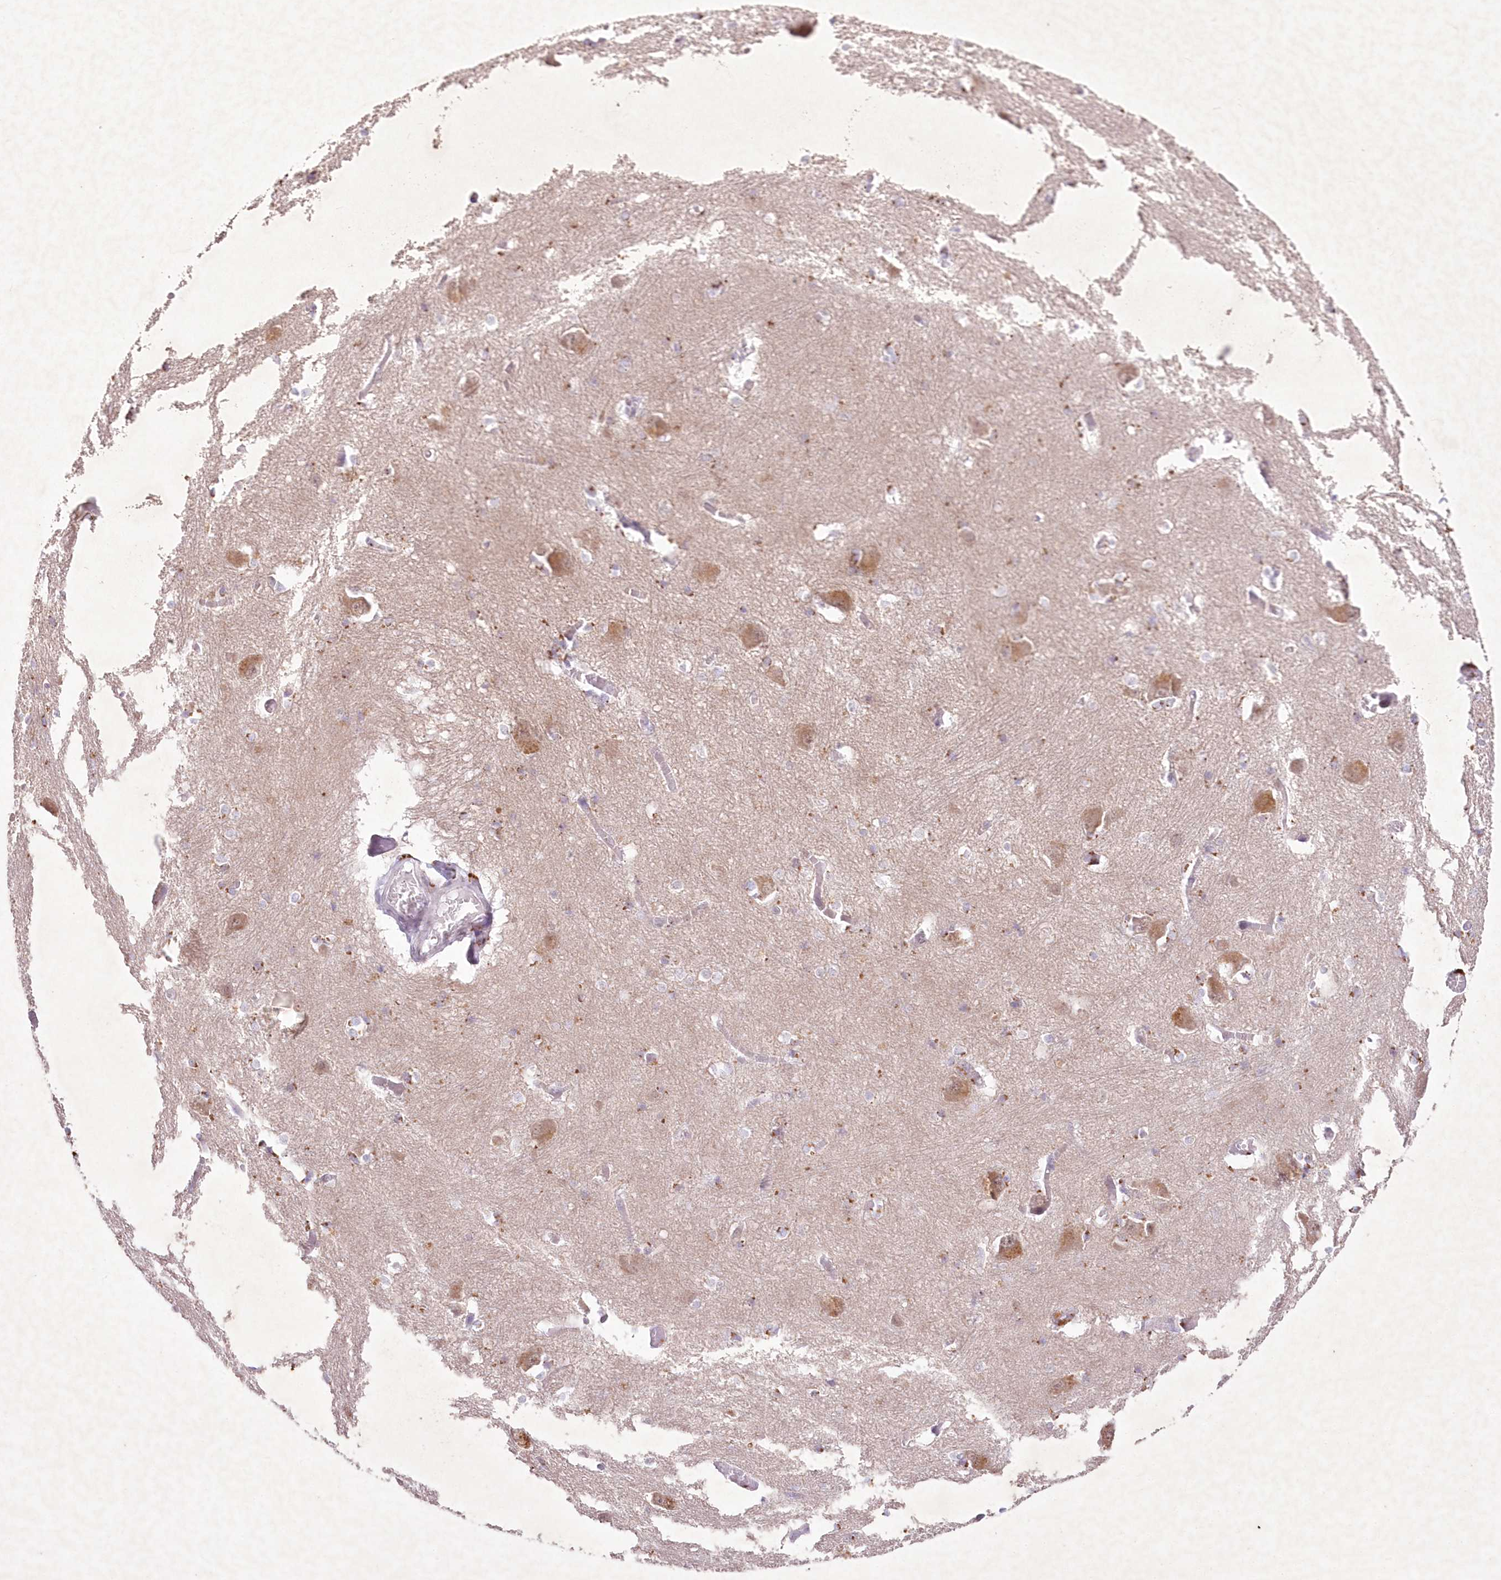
{"staining": {"intensity": "weak", "quantity": "<25%", "location": "cytoplasmic/membranous"}, "tissue": "caudate", "cell_type": "Glial cells", "image_type": "normal", "snomed": [{"axis": "morphology", "description": "Normal tissue, NOS"}, {"axis": "topography", "description": "Lateral ventricle wall"}], "caption": "This is an immunohistochemistry (IHC) micrograph of unremarkable human caudate. There is no staining in glial cells.", "gene": "ENSG00000275740", "patient": {"sex": "male", "age": 37}}